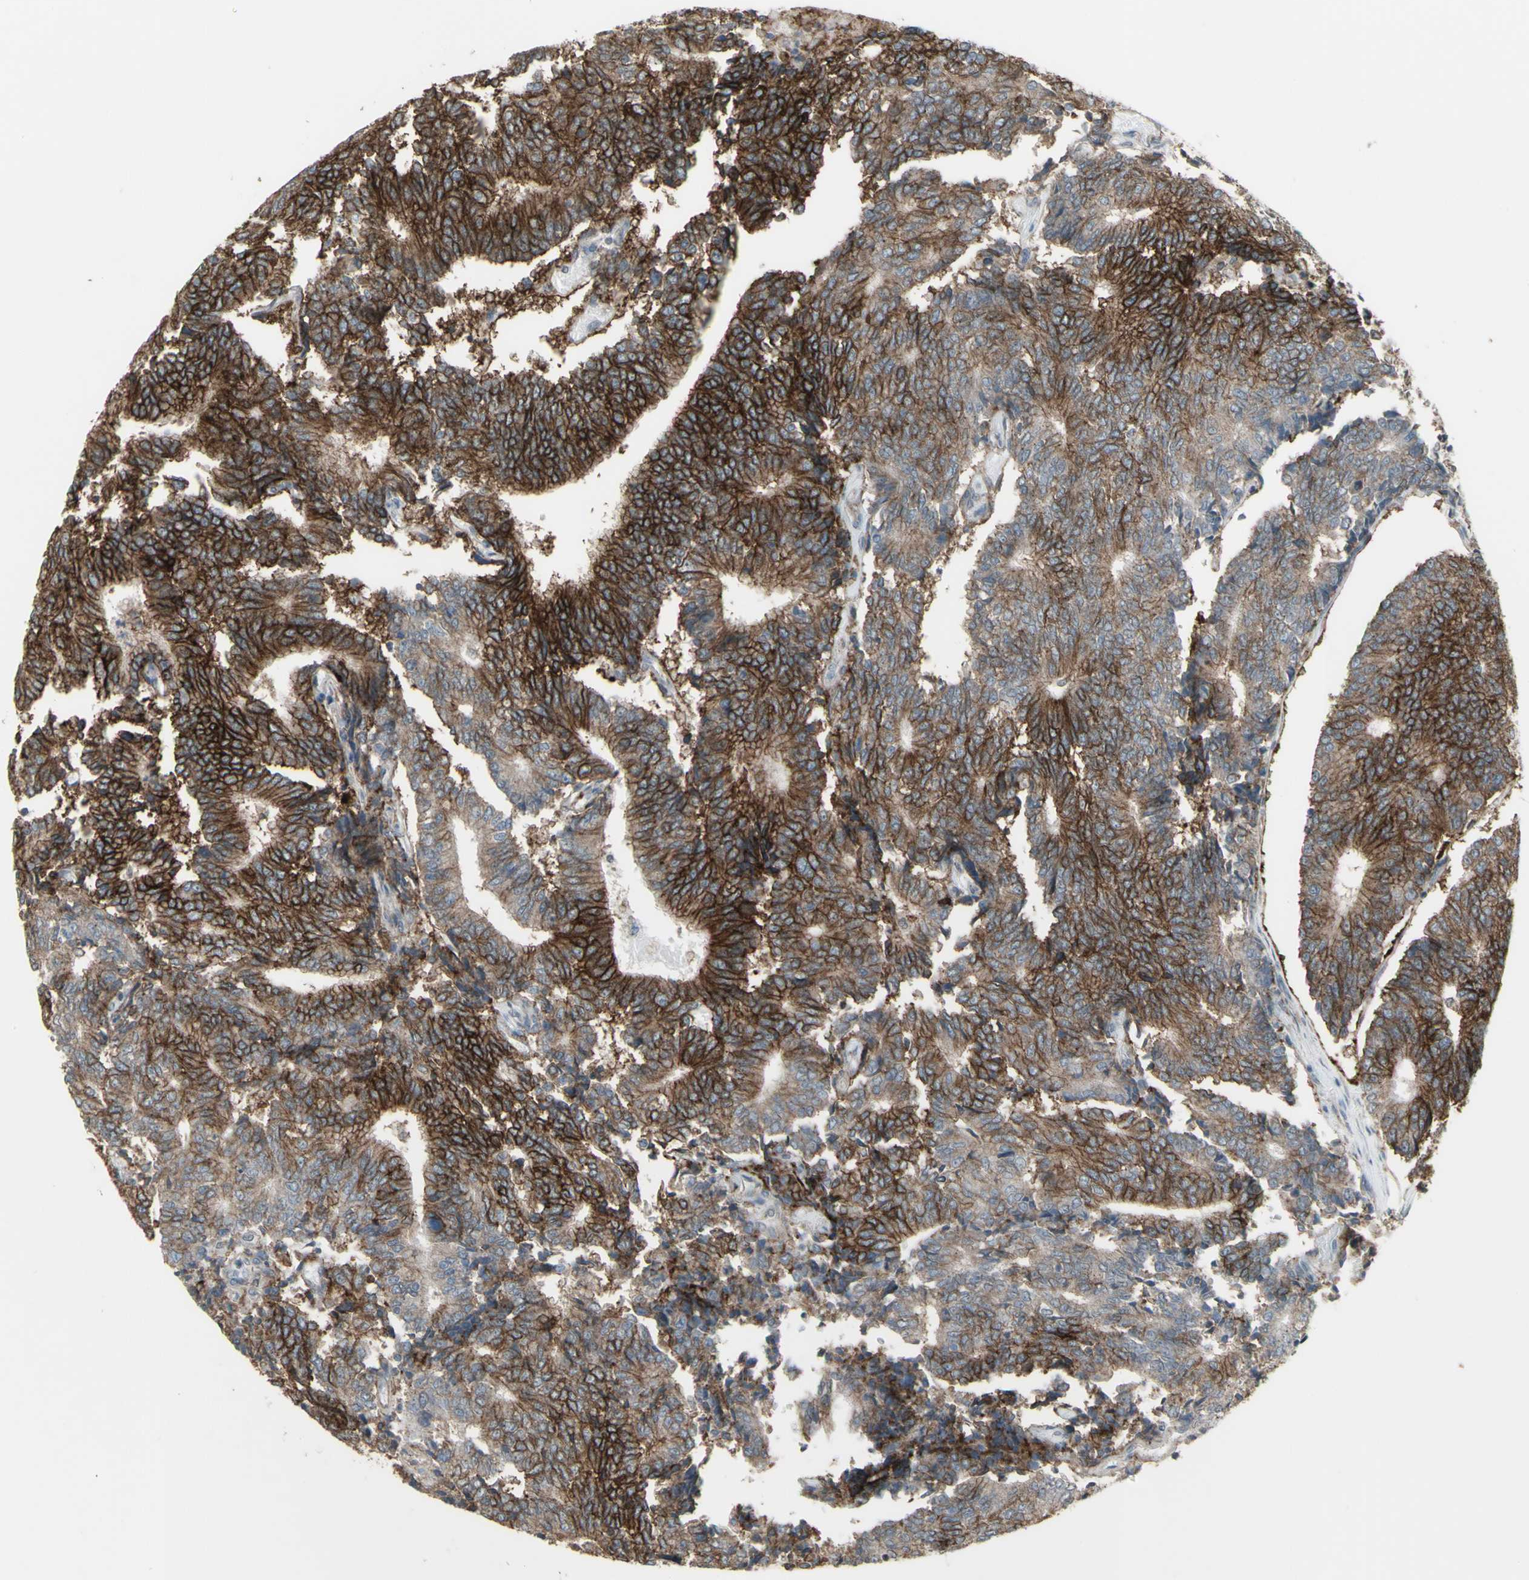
{"staining": {"intensity": "moderate", "quantity": ">75%", "location": "cytoplasmic/membranous"}, "tissue": "prostate cancer", "cell_type": "Tumor cells", "image_type": "cancer", "snomed": [{"axis": "morphology", "description": "Normal tissue, NOS"}, {"axis": "morphology", "description": "Adenocarcinoma, High grade"}, {"axis": "topography", "description": "Prostate"}, {"axis": "topography", "description": "Seminal veicle"}], "caption": "High-magnification brightfield microscopy of prostate adenocarcinoma (high-grade) stained with DAB (3,3'-diaminobenzidine) (brown) and counterstained with hematoxylin (blue). tumor cells exhibit moderate cytoplasmic/membranous expression is identified in about>75% of cells. The staining is performed using DAB (3,3'-diaminobenzidine) brown chromogen to label protein expression. The nuclei are counter-stained blue using hematoxylin.", "gene": "FXYD3", "patient": {"sex": "male", "age": 55}}